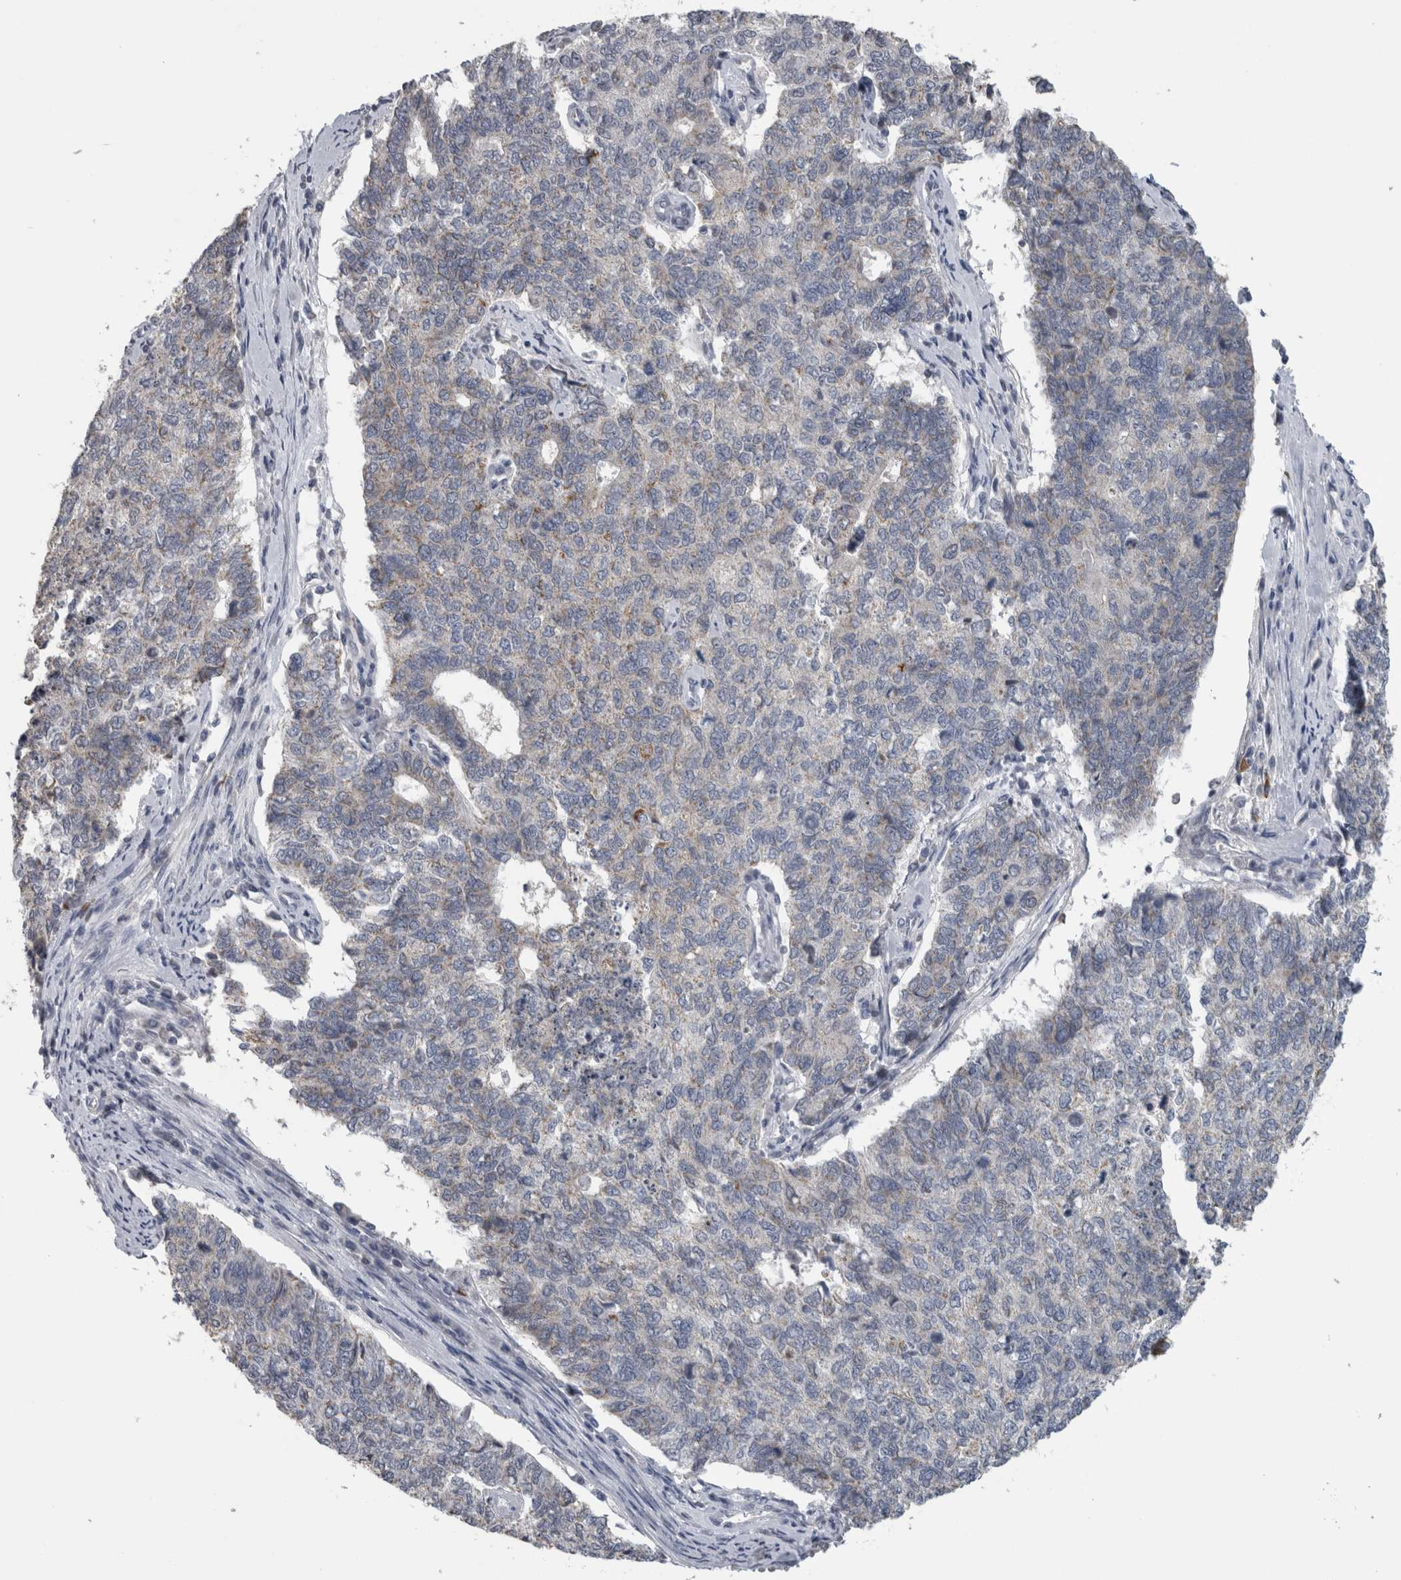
{"staining": {"intensity": "weak", "quantity": "<25%", "location": "cytoplasmic/membranous"}, "tissue": "cervical cancer", "cell_type": "Tumor cells", "image_type": "cancer", "snomed": [{"axis": "morphology", "description": "Squamous cell carcinoma, NOS"}, {"axis": "topography", "description": "Cervix"}], "caption": "Cervical cancer (squamous cell carcinoma) was stained to show a protein in brown. There is no significant positivity in tumor cells.", "gene": "OR2K2", "patient": {"sex": "female", "age": 63}}